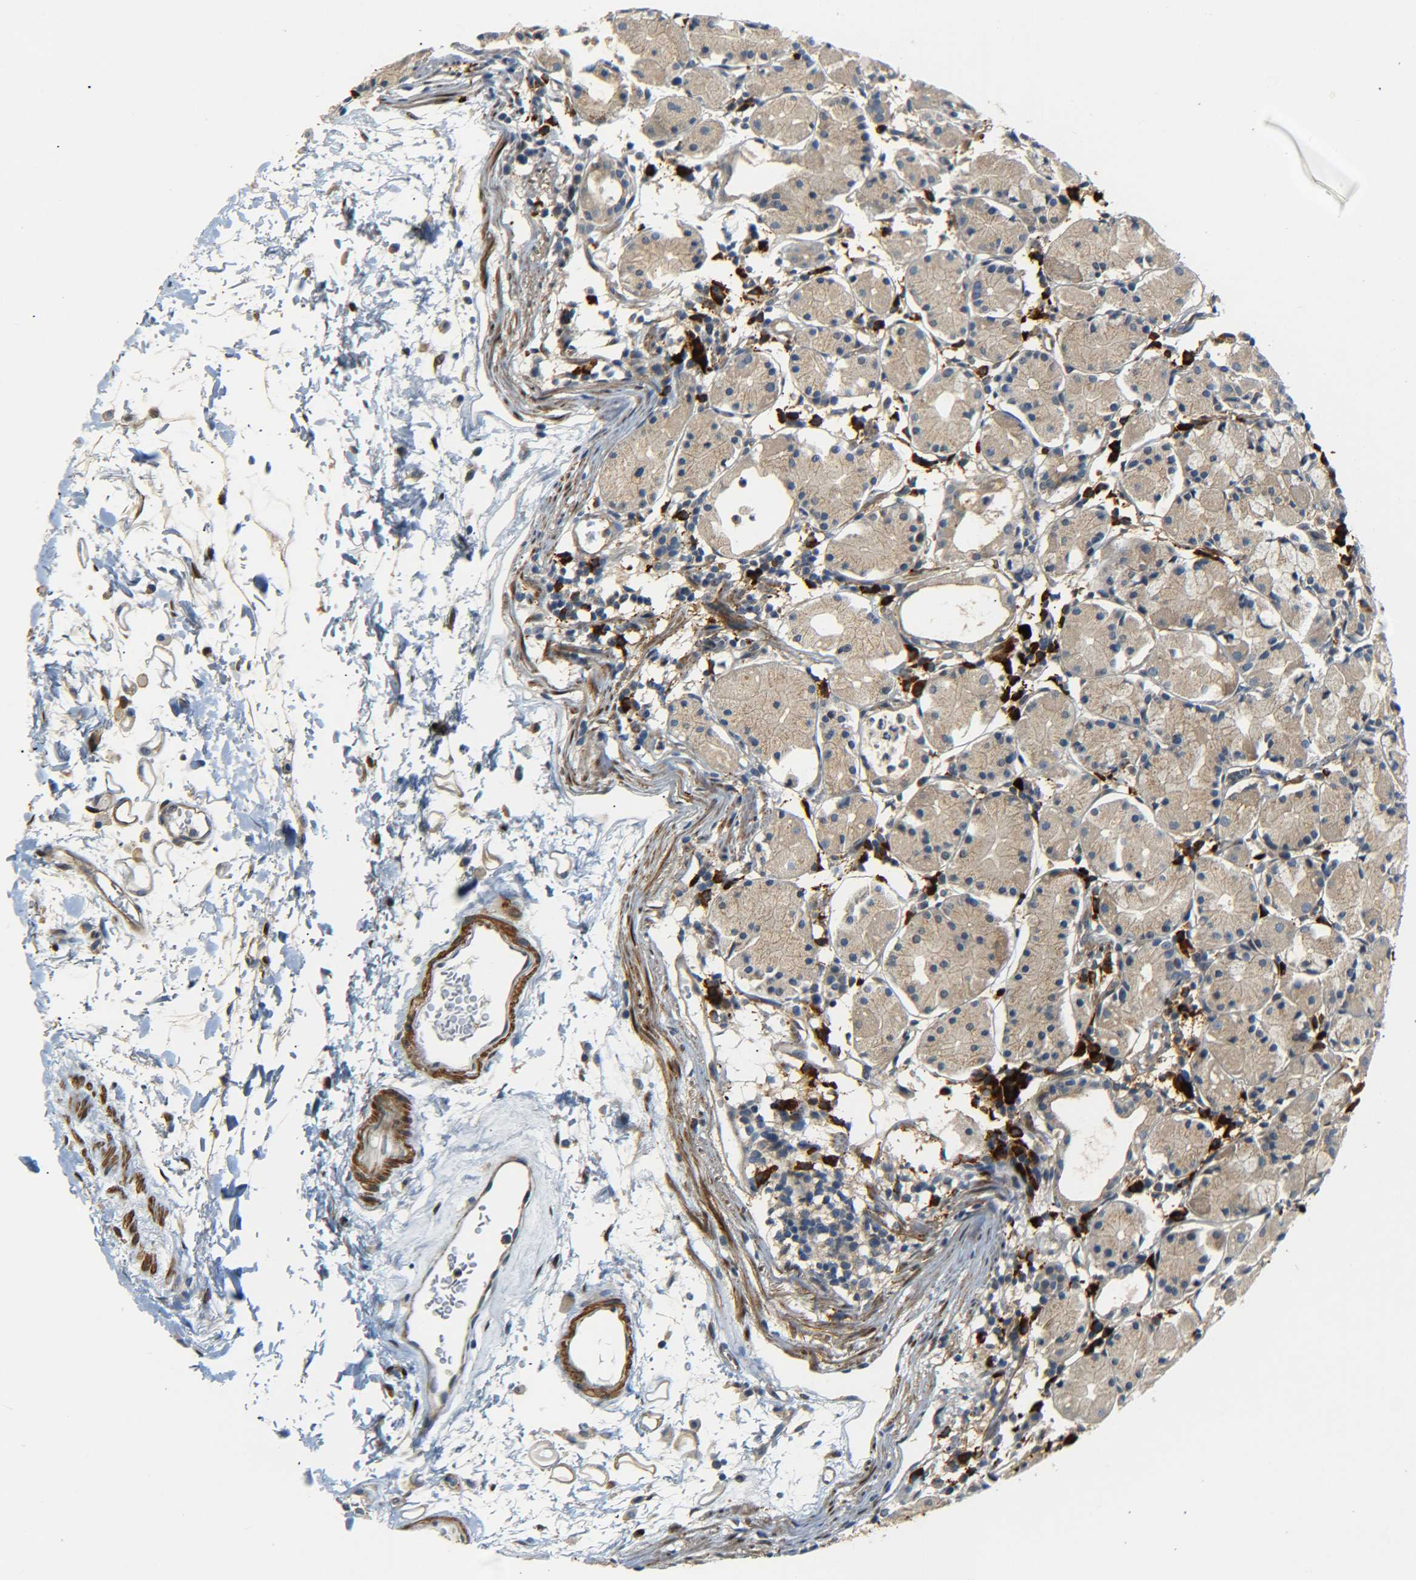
{"staining": {"intensity": "weak", "quantity": "25%-75%", "location": "cytoplasmic/membranous"}, "tissue": "stomach", "cell_type": "Glandular cells", "image_type": "normal", "snomed": [{"axis": "morphology", "description": "Normal tissue, NOS"}, {"axis": "topography", "description": "Stomach"}, {"axis": "topography", "description": "Stomach, lower"}], "caption": "Immunohistochemistry (IHC) histopathology image of benign stomach: human stomach stained using immunohistochemistry (IHC) shows low levels of weak protein expression localized specifically in the cytoplasmic/membranous of glandular cells, appearing as a cytoplasmic/membranous brown color.", "gene": "MEIS1", "patient": {"sex": "female", "age": 75}}